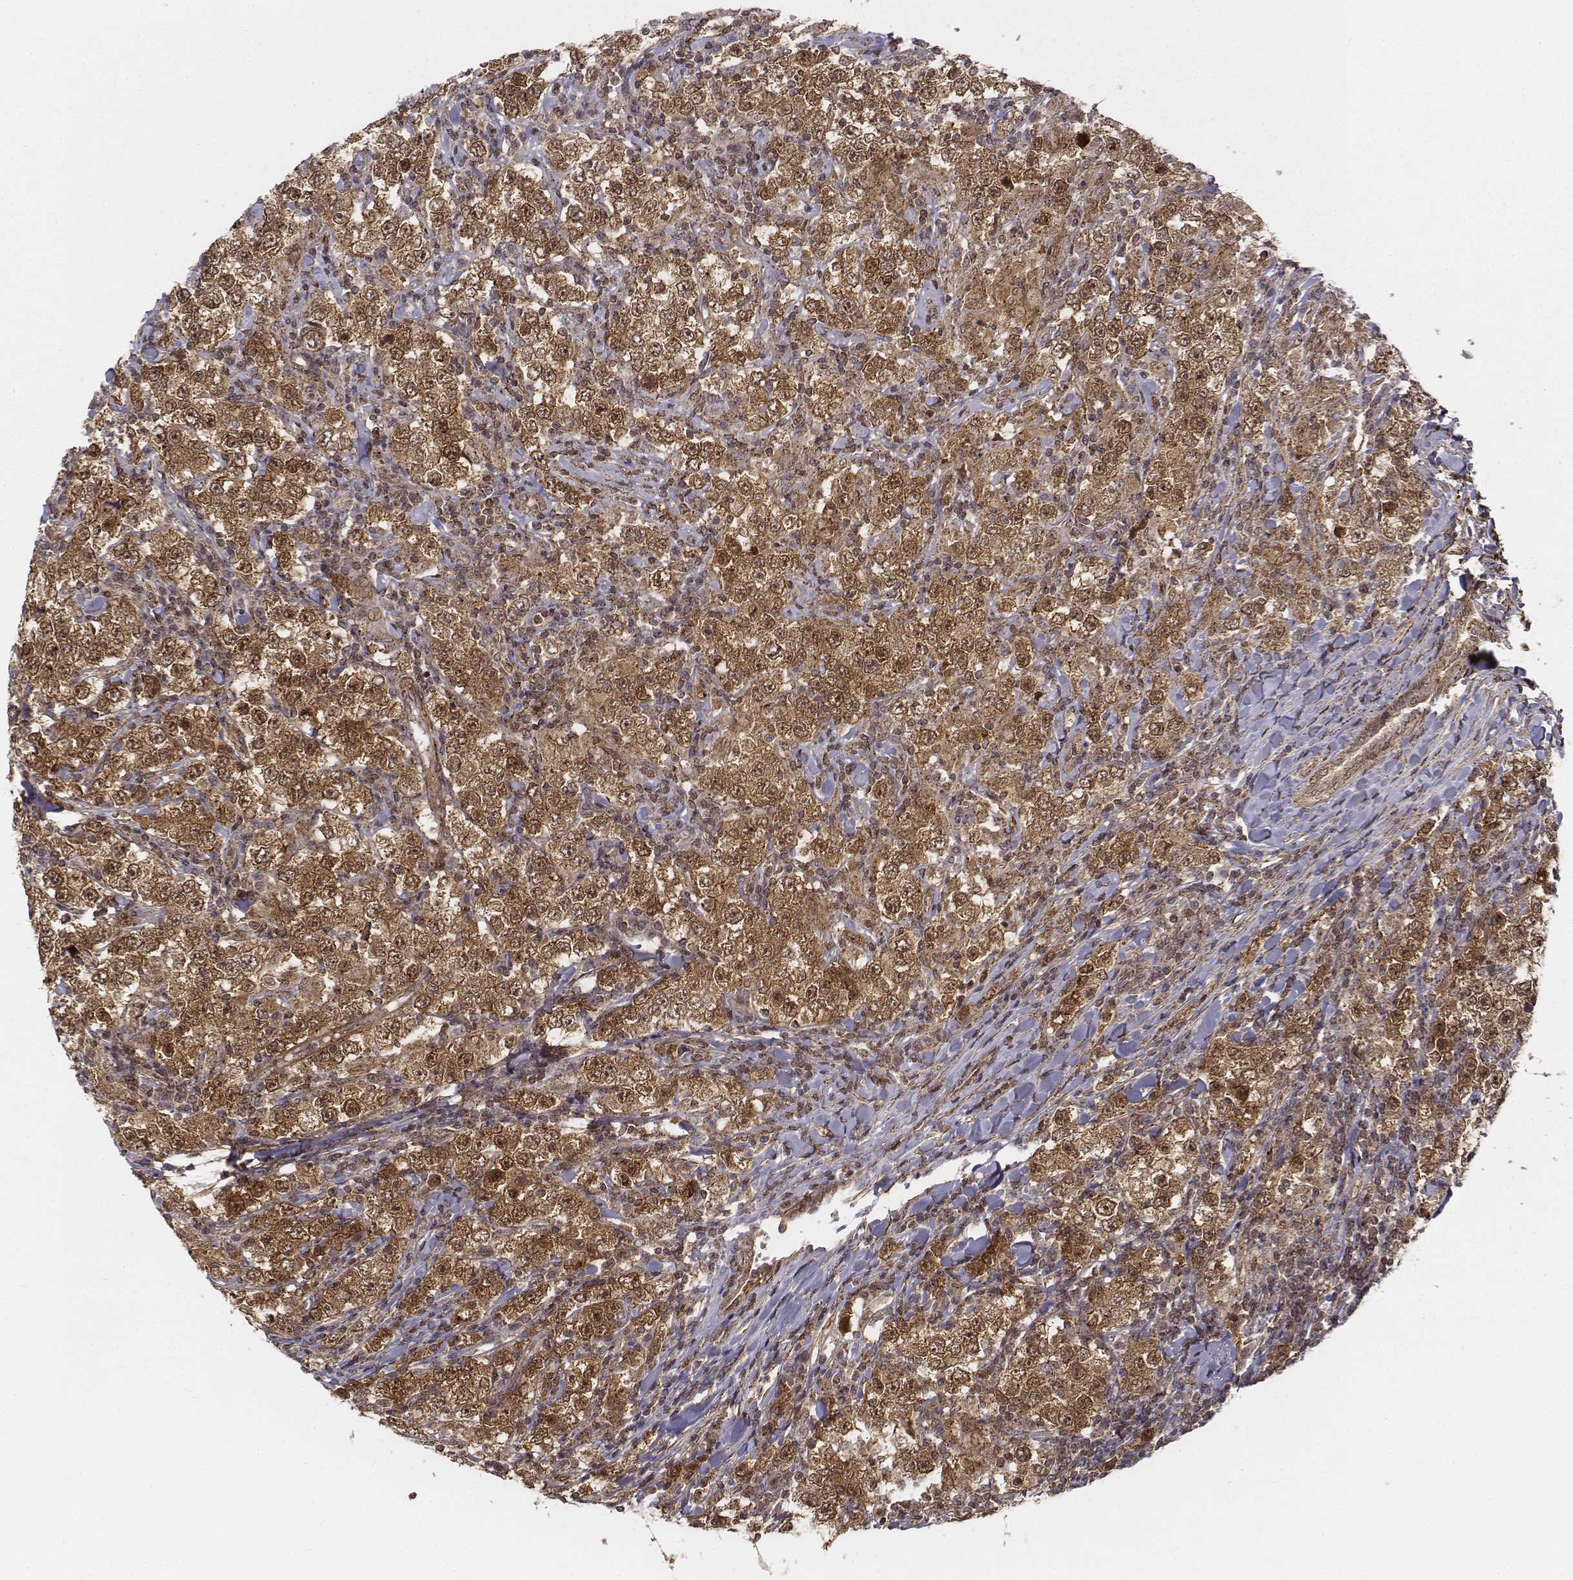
{"staining": {"intensity": "moderate", "quantity": ">75%", "location": "cytoplasmic/membranous,nuclear"}, "tissue": "testis cancer", "cell_type": "Tumor cells", "image_type": "cancer", "snomed": [{"axis": "morphology", "description": "Seminoma, NOS"}, {"axis": "morphology", "description": "Carcinoma, Embryonal, NOS"}, {"axis": "topography", "description": "Testis"}], "caption": "A medium amount of moderate cytoplasmic/membranous and nuclear positivity is identified in about >75% of tumor cells in testis cancer tissue.", "gene": "ZFYVE19", "patient": {"sex": "male", "age": 41}}